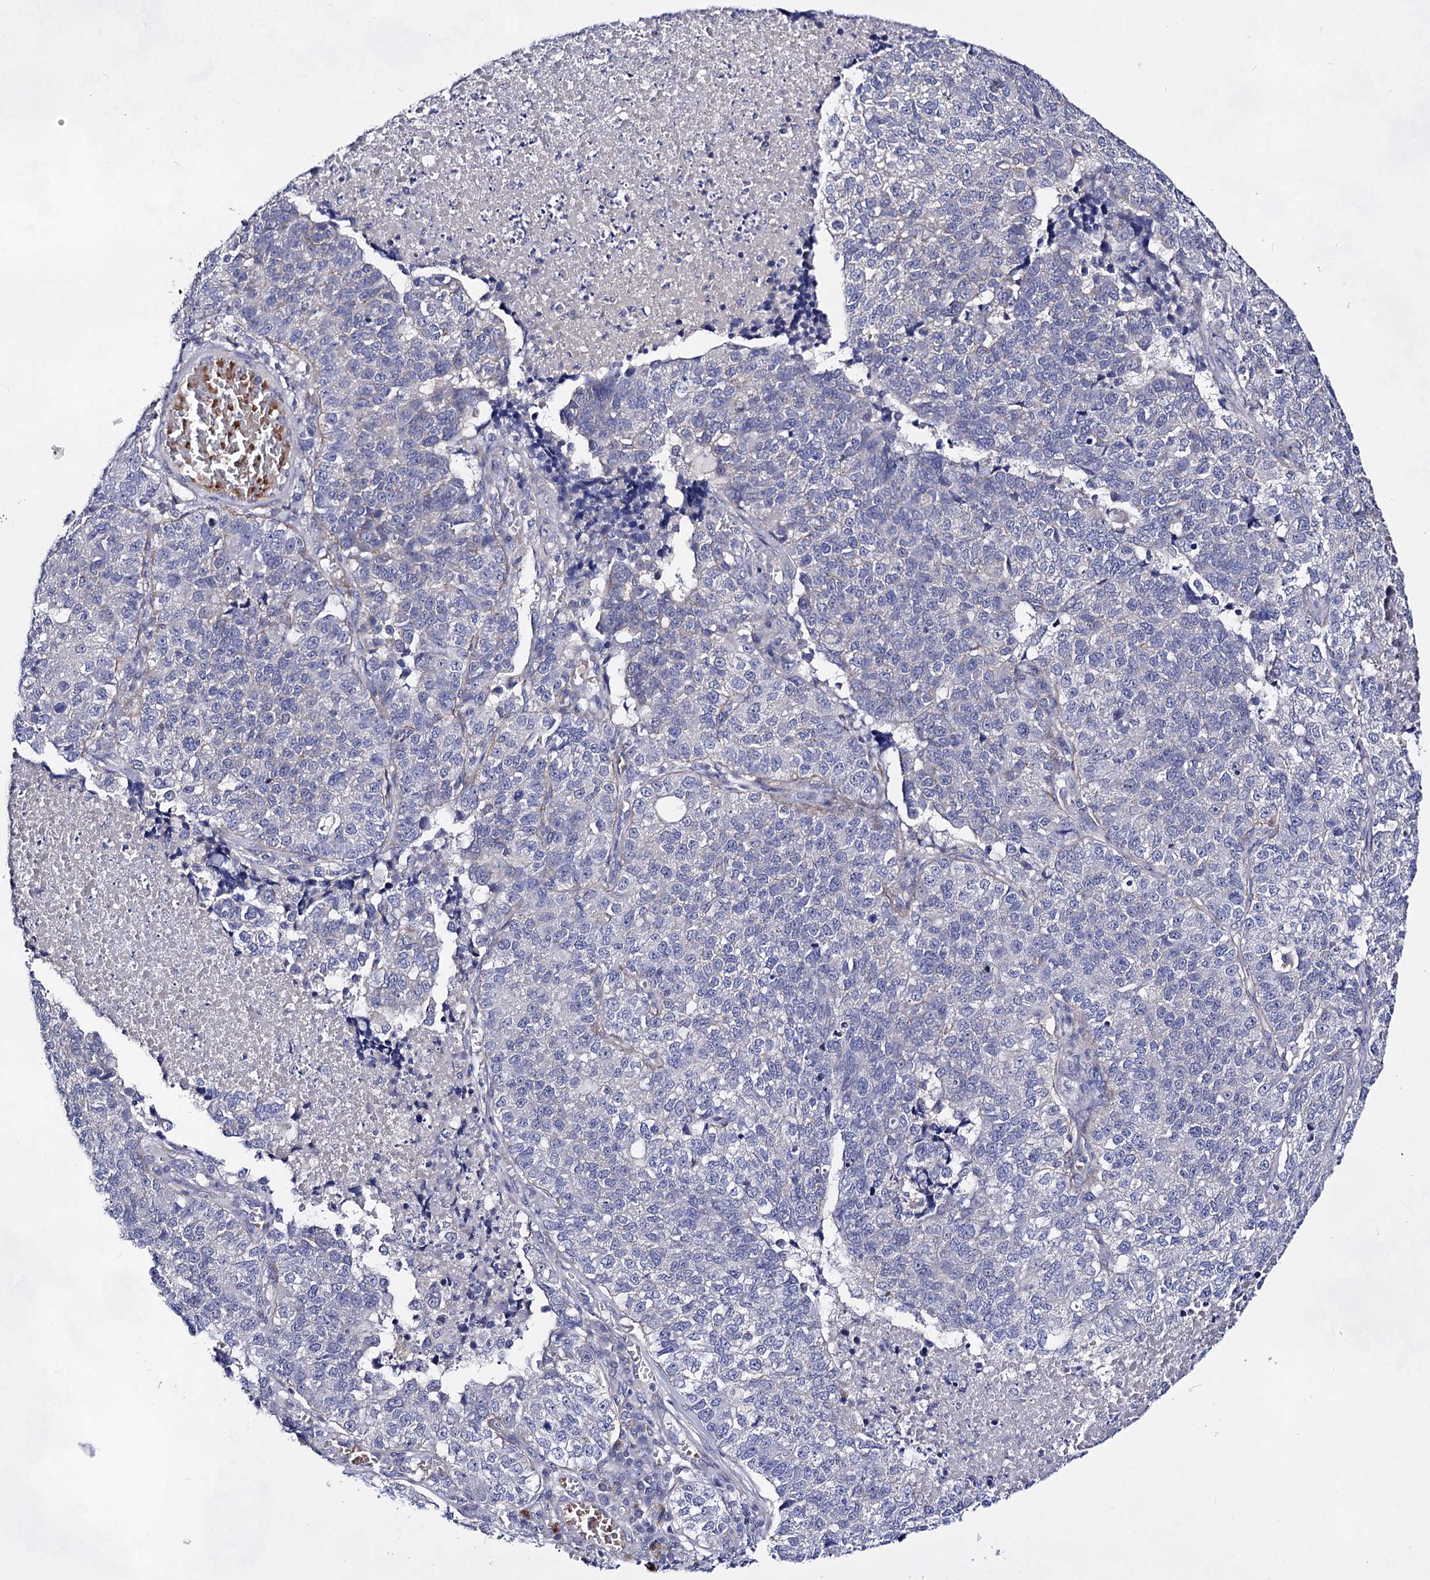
{"staining": {"intensity": "negative", "quantity": "none", "location": "none"}, "tissue": "lung cancer", "cell_type": "Tumor cells", "image_type": "cancer", "snomed": [{"axis": "morphology", "description": "Adenocarcinoma, NOS"}, {"axis": "topography", "description": "Lung"}], "caption": "DAB (3,3'-diaminobenzidine) immunohistochemical staining of human lung adenocarcinoma shows no significant staining in tumor cells.", "gene": "PLIN1", "patient": {"sex": "male", "age": 49}}